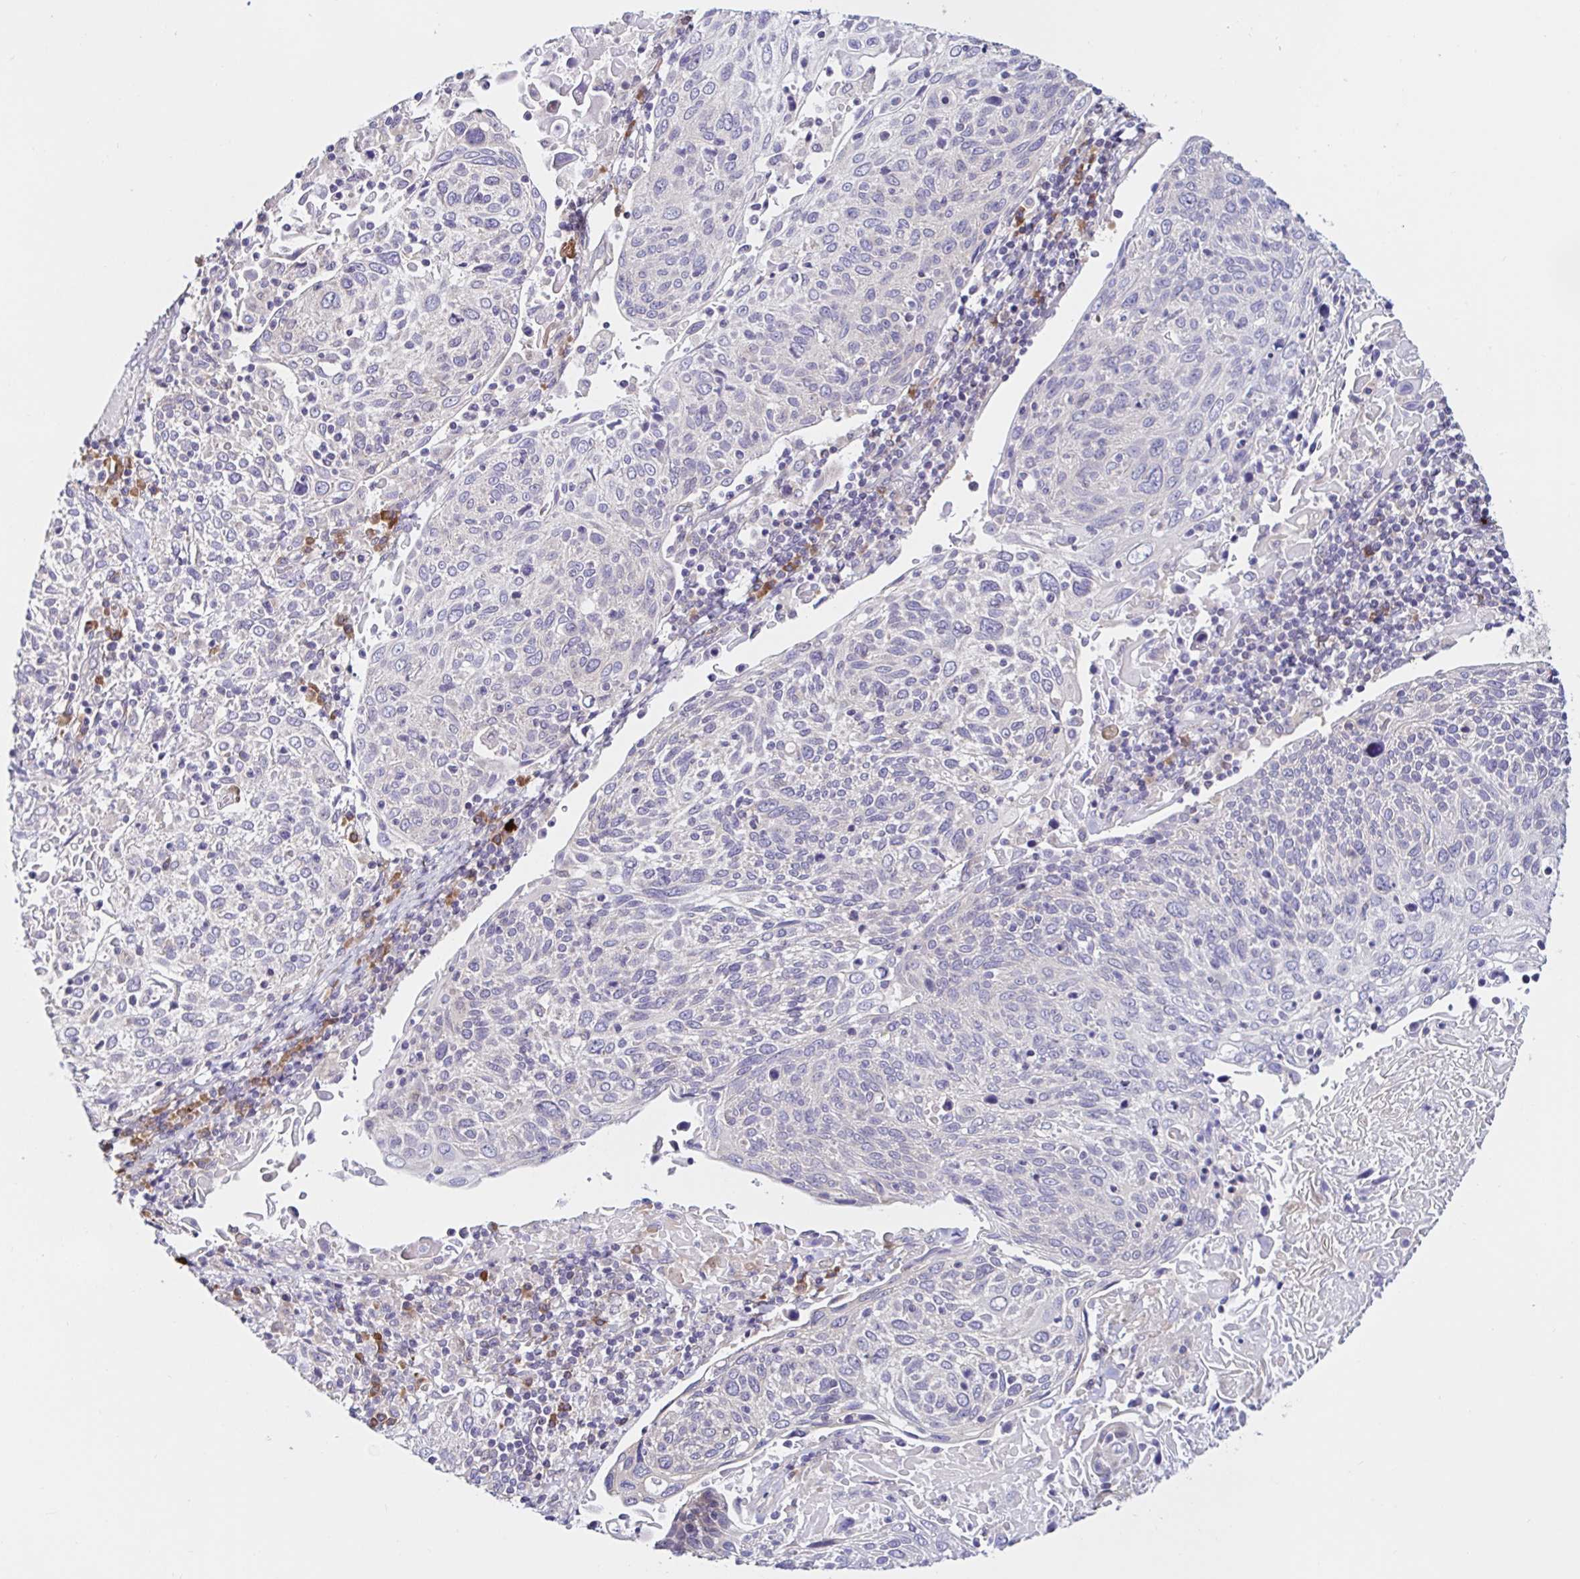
{"staining": {"intensity": "negative", "quantity": "none", "location": "none"}, "tissue": "cervical cancer", "cell_type": "Tumor cells", "image_type": "cancer", "snomed": [{"axis": "morphology", "description": "Squamous cell carcinoma, NOS"}, {"axis": "topography", "description": "Cervix"}], "caption": "DAB immunohistochemical staining of squamous cell carcinoma (cervical) exhibits no significant expression in tumor cells. (Brightfield microscopy of DAB (3,3'-diaminobenzidine) immunohistochemistry (IHC) at high magnification).", "gene": "VSIG2", "patient": {"sex": "female", "age": 61}}